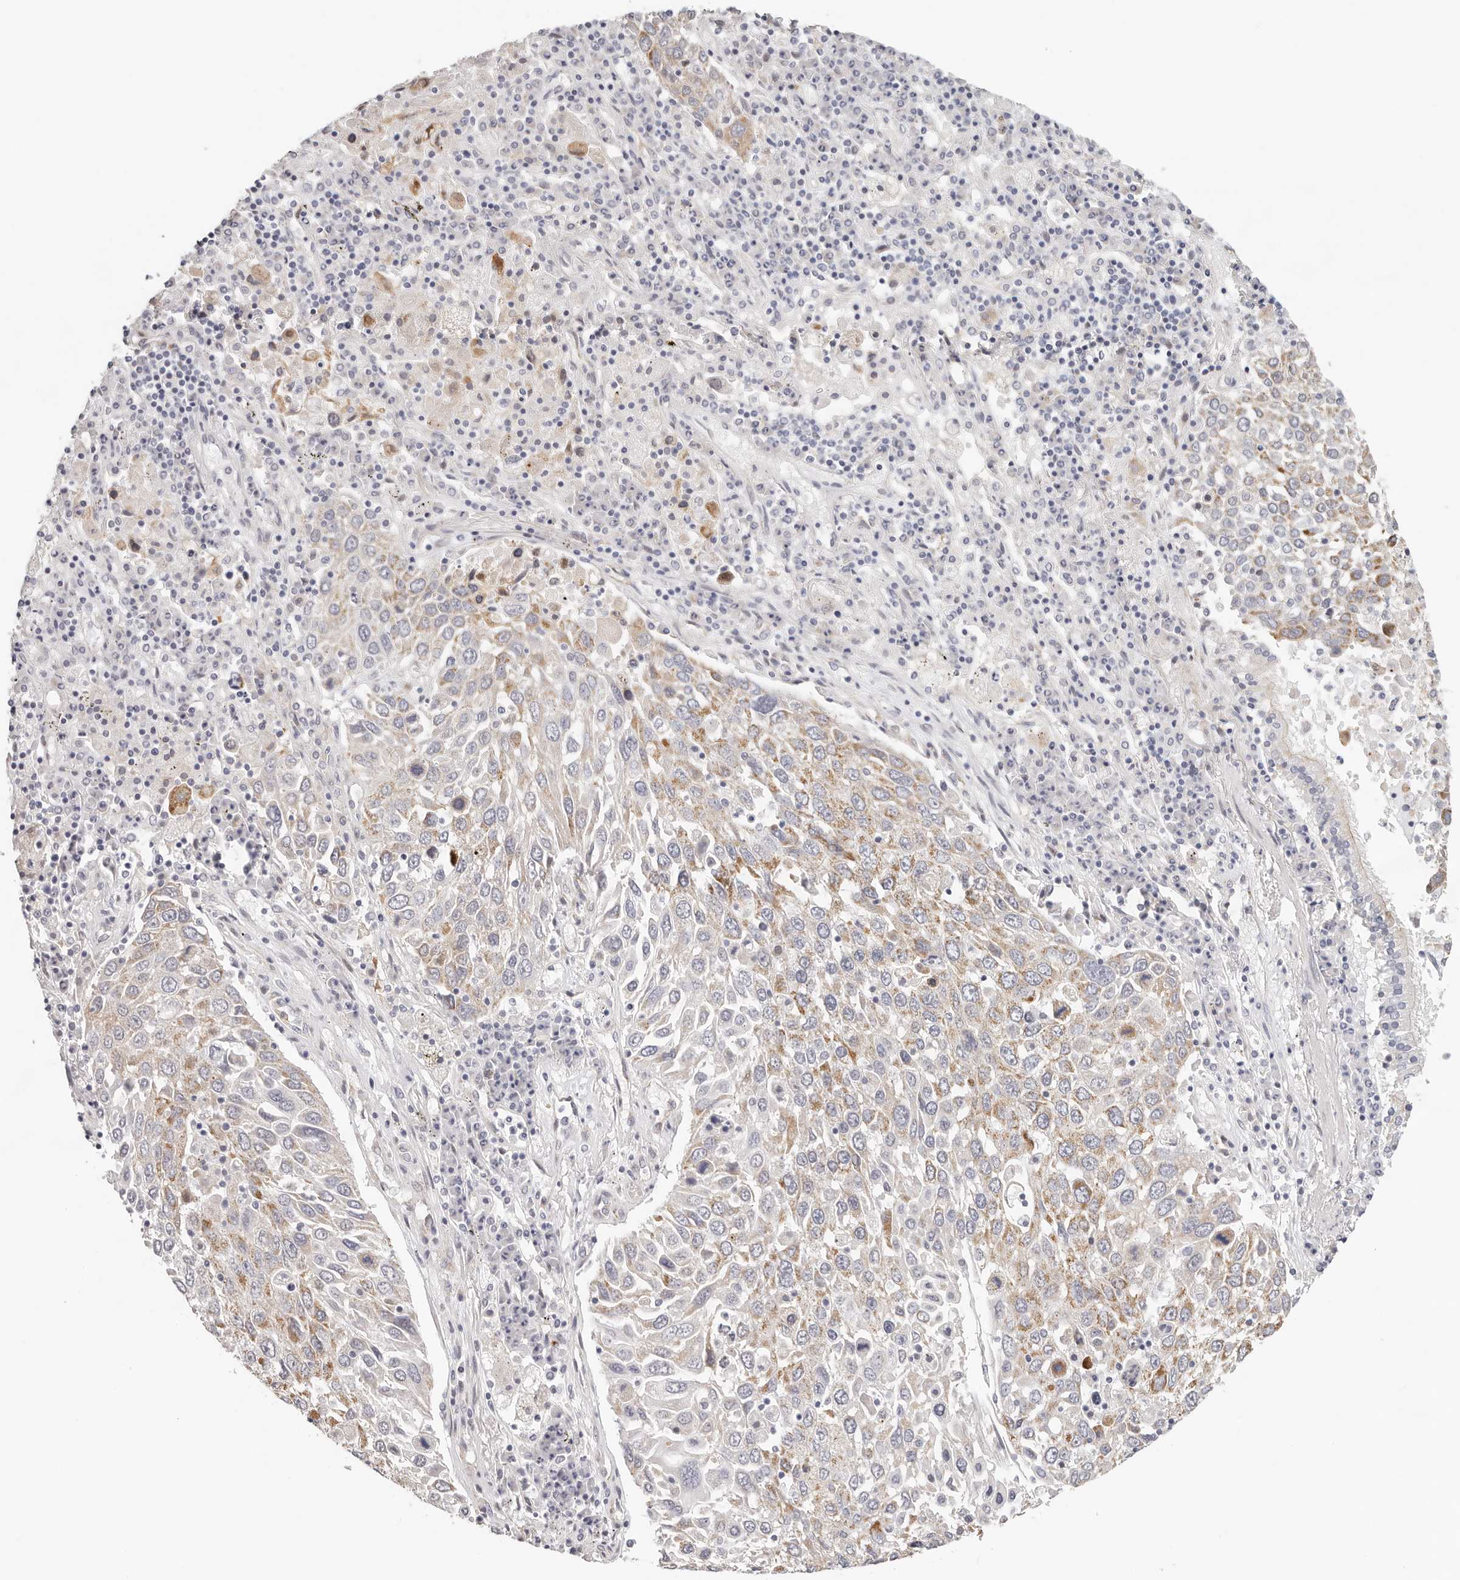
{"staining": {"intensity": "moderate", "quantity": "25%-75%", "location": "cytoplasmic/membranous"}, "tissue": "lung cancer", "cell_type": "Tumor cells", "image_type": "cancer", "snomed": [{"axis": "morphology", "description": "Squamous cell carcinoma, NOS"}, {"axis": "topography", "description": "Lung"}], "caption": "This photomicrograph displays squamous cell carcinoma (lung) stained with IHC to label a protein in brown. The cytoplasmic/membranous of tumor cells show moderate positivity for the protein. Nuclei are counter-stained blue.", "gene": "AFDN", "patient": {"sex": "male", "age": 65}}